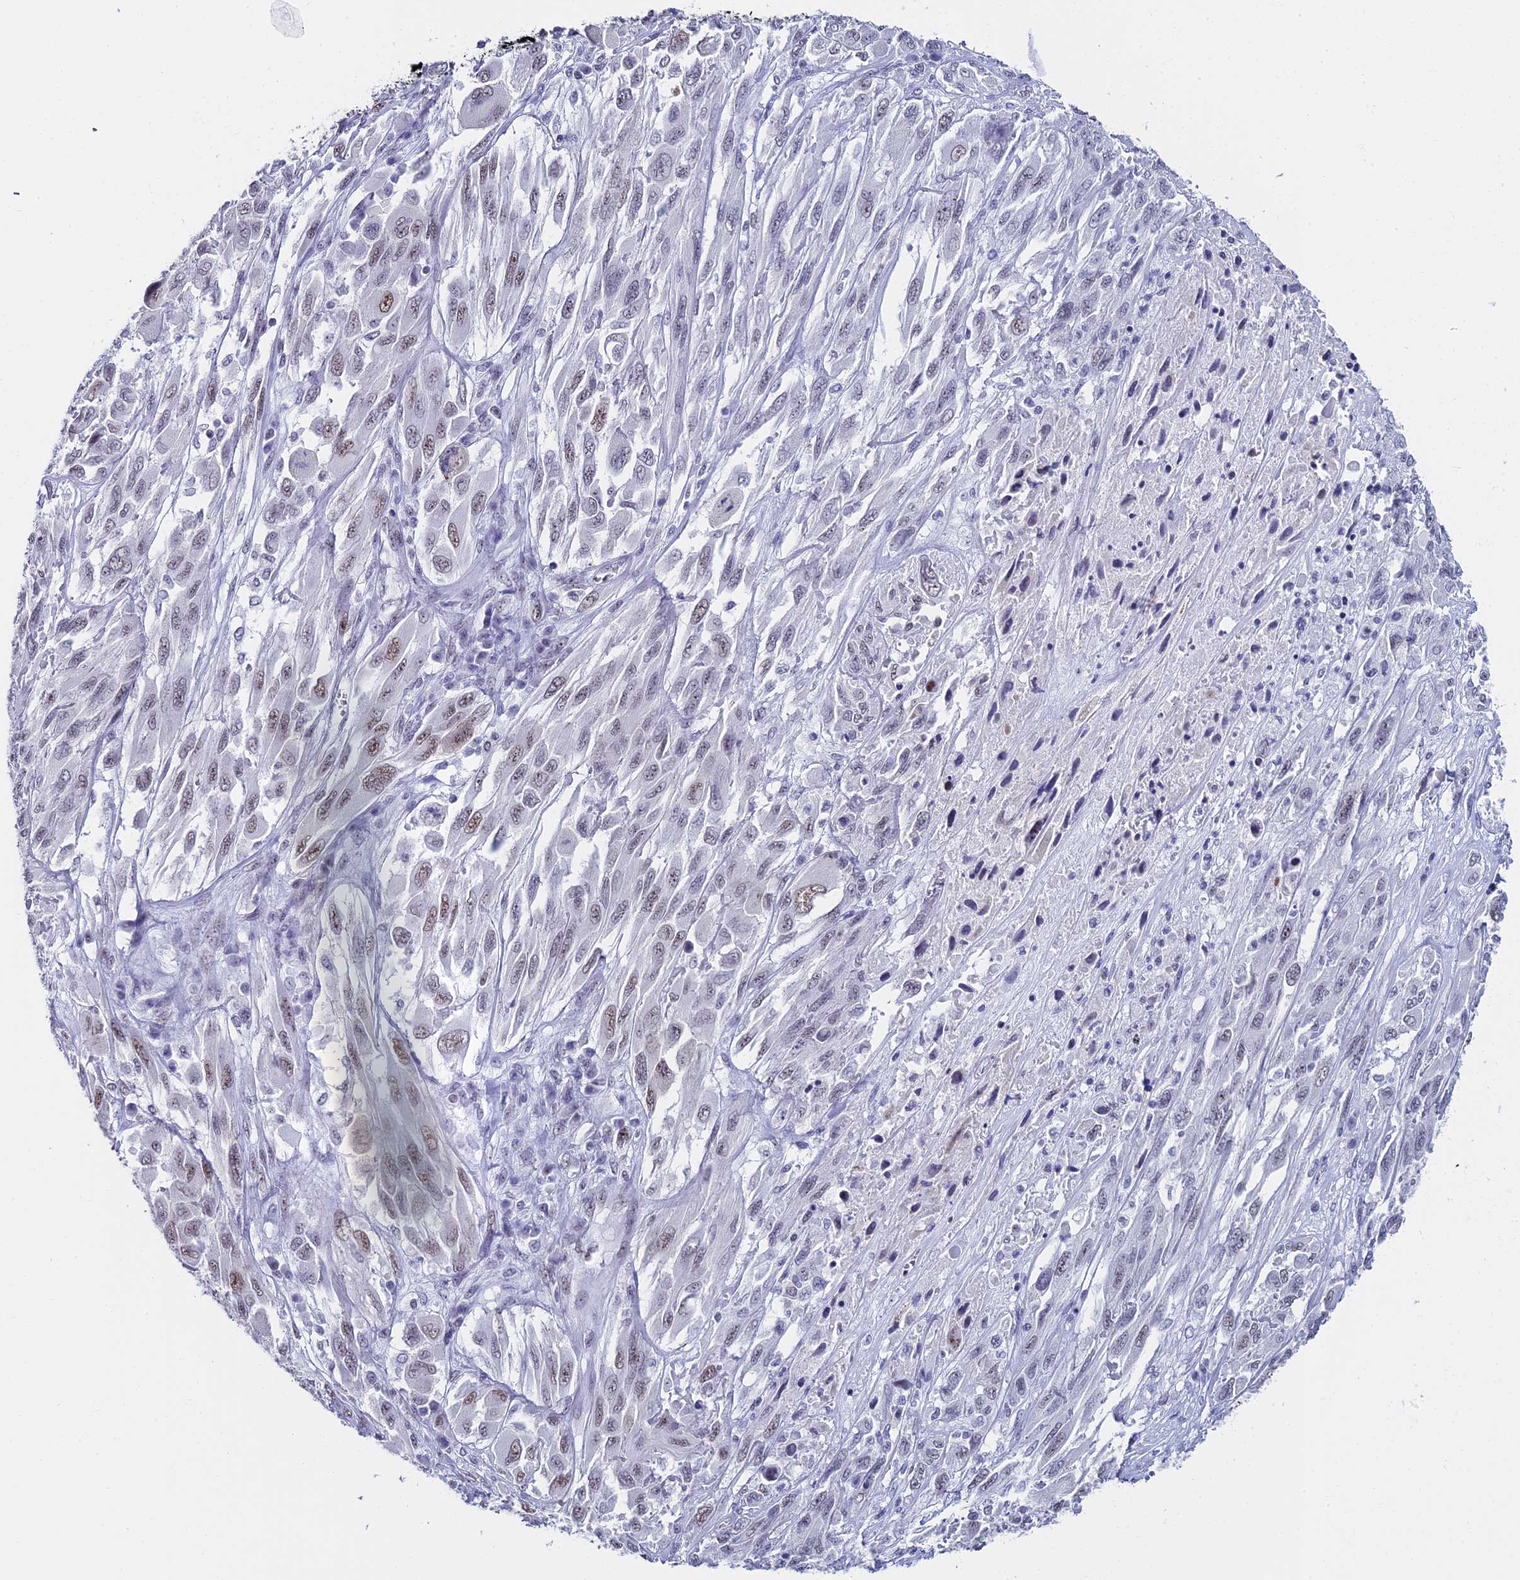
{"staining": {"intensity": "moderate", "quantity": "25%-75%", "location": "nuclear"}, "tissue": "melanoma", "cell_type": "Tumor cells", "image_type": "cancer", "snomed": [{"axis": "morphology", "description": "Malignant melanoma, NOS"}, {"axis": "topography", "description": "Skin"}], "caption": "Immunohistochemical staining of melanoma reveals moderate nuclear protein expression in approximately 25%-75% of tumor cells.", "gene": "CD2BP2", "patient": {"sex": "female", "age": 91}}